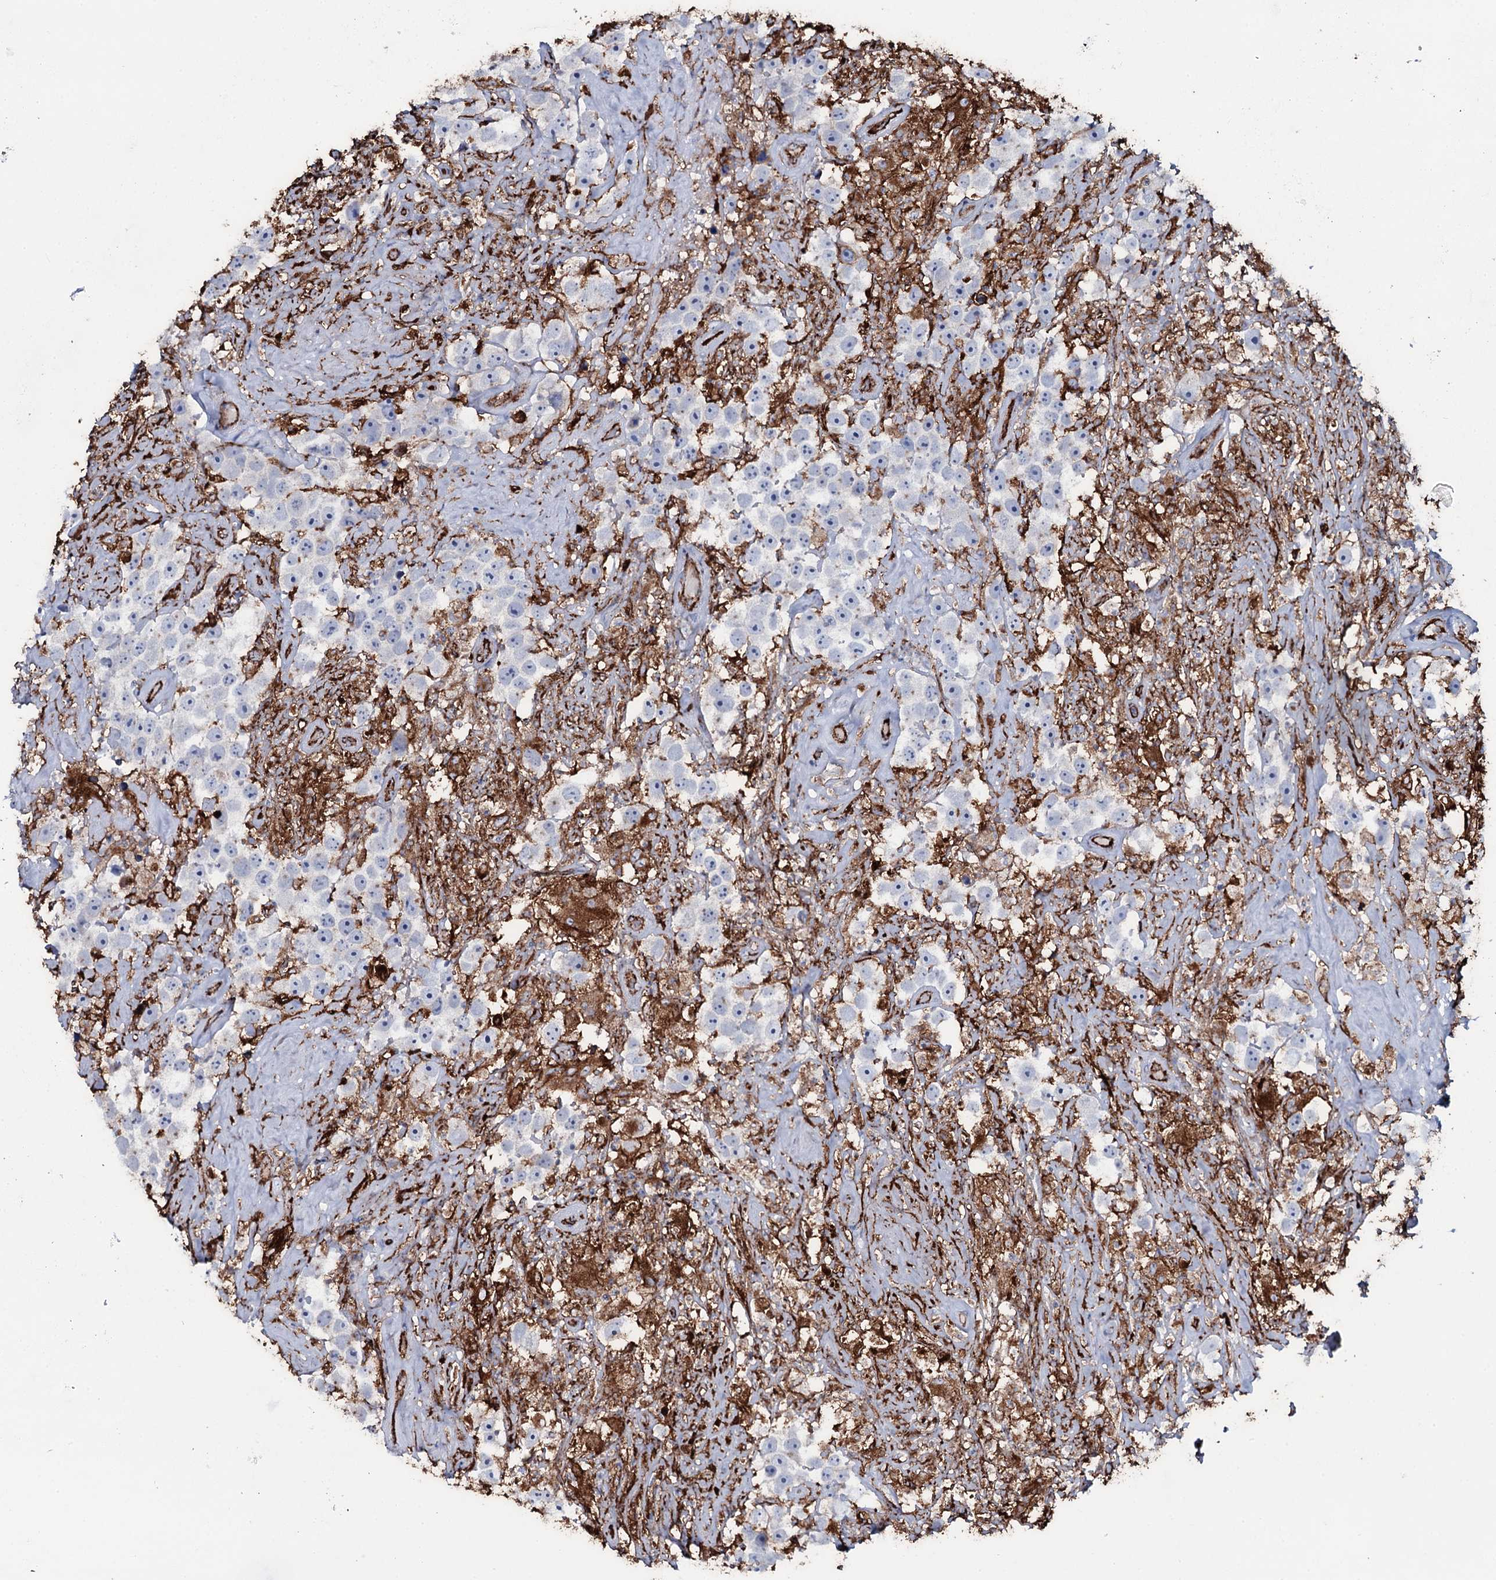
{"staining": {"intensity": "negative", "quantity": "none", "location": "none"}, "tissue": "testis cancer", "cell_type": "Tumor cells", "image_type": "cancer", "snomed": [{"axis": "morphology", "description": "Seminoma, NOS"}, {"axis": "topography", "description": "Testis"}], "caption": "IHC histopathology image of seminoma (testis) stained for a protein (brown), which shows no positivity in tumor cells.", "gene": "OSBPL2", "patient": {"sex": "male", "age": 49}}